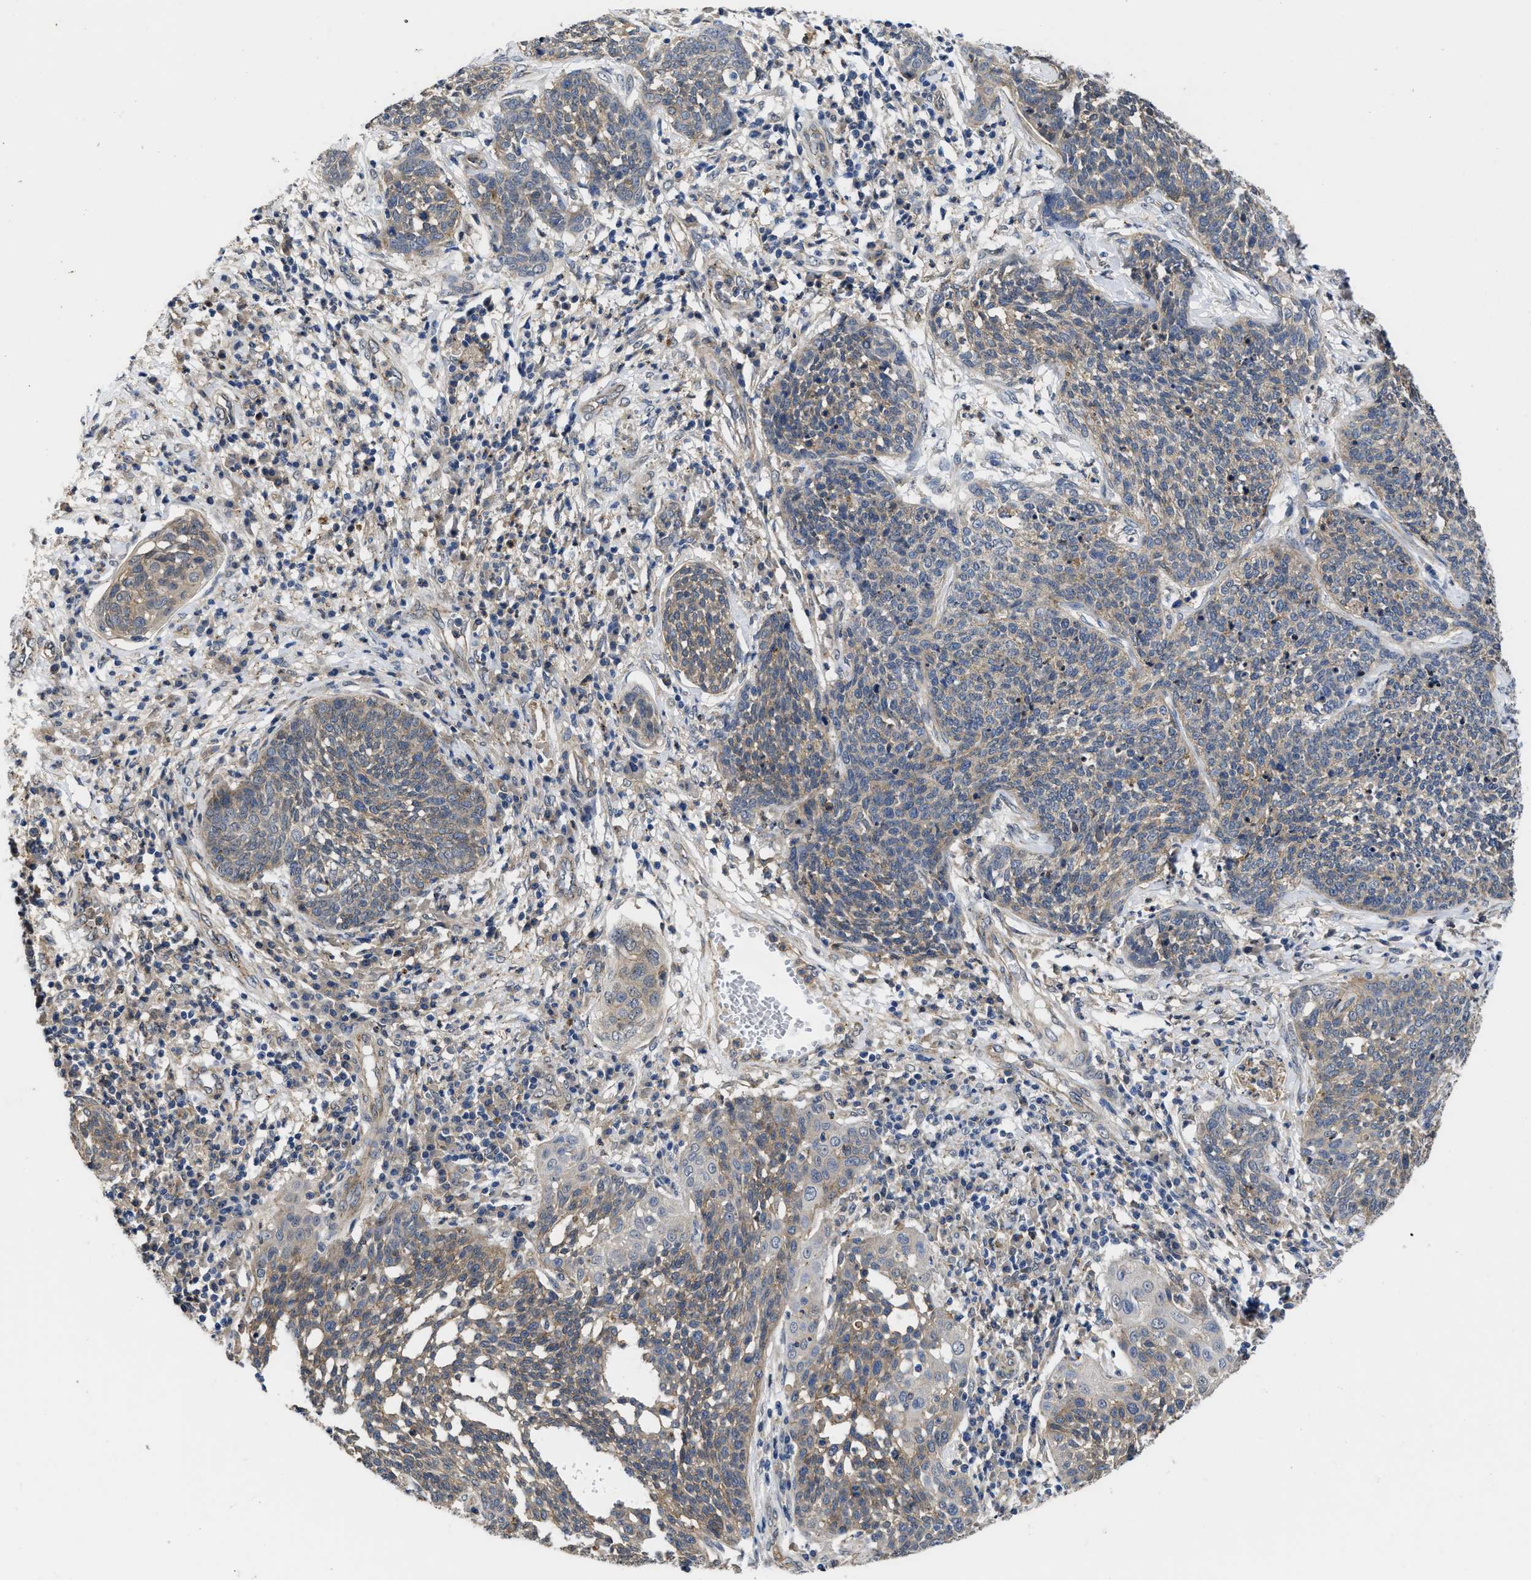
{"staining": {"intensity": "weak", "quantity": "<25%", "location": "cytoplasmic/membranous"}, "tissue": "cervical cancer", "cell_type": "Tumor cells", "image_type": "cancer", "snomed": [{"axis": "morphology", "description": "Squamous cell carcinoma, NOS"}, {"axis": "topography", "description": "Cervix"}], "caption": "Immunohistochemical staining of human squamous cell carcinoma (cervical) shows no significant expression in tumor cells. Nuclei are stained in blue.", "gene": "PKD2", "patient": {"sex": "female", "age": 34}}